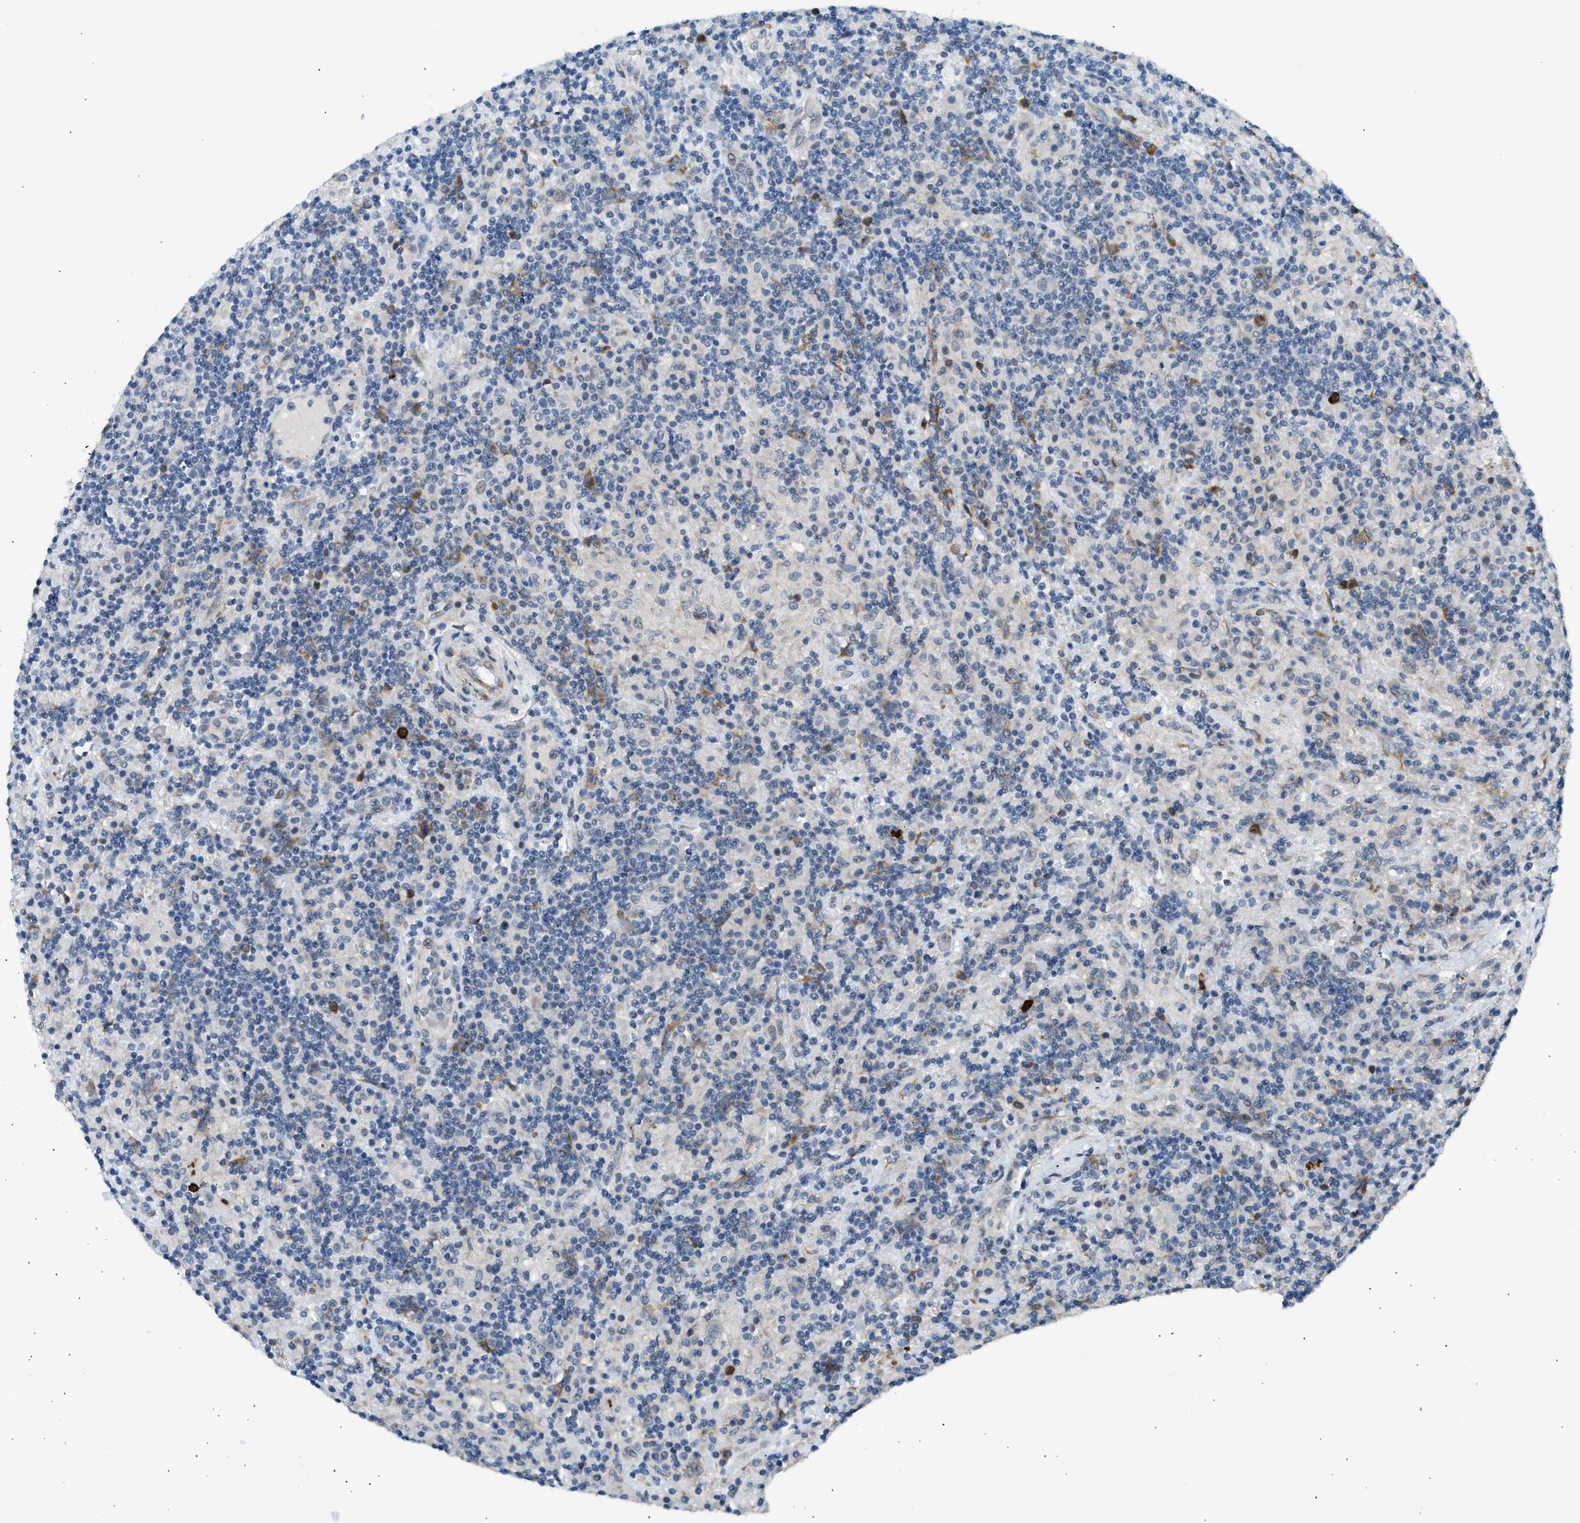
{"staining": {"intensity": "negative", "quantity": "none", "location": "none"}, "tissue": "lymphoma", "cell_type": "Tumor cells", "image_type": "cancer", "snomed": [{"axis": "morphology", "description": "Hodgkin's disease, NOS"}, {"axis": "topography", "description": "Lymph node"}], "caption": "The micrograph exhibits no staining of tumor cells in Hodgkin's disease. (DAB immunohistochemistry, high magnification).", "gene": "KCNC2", "patient": {"sex": "male", "age": 70}}